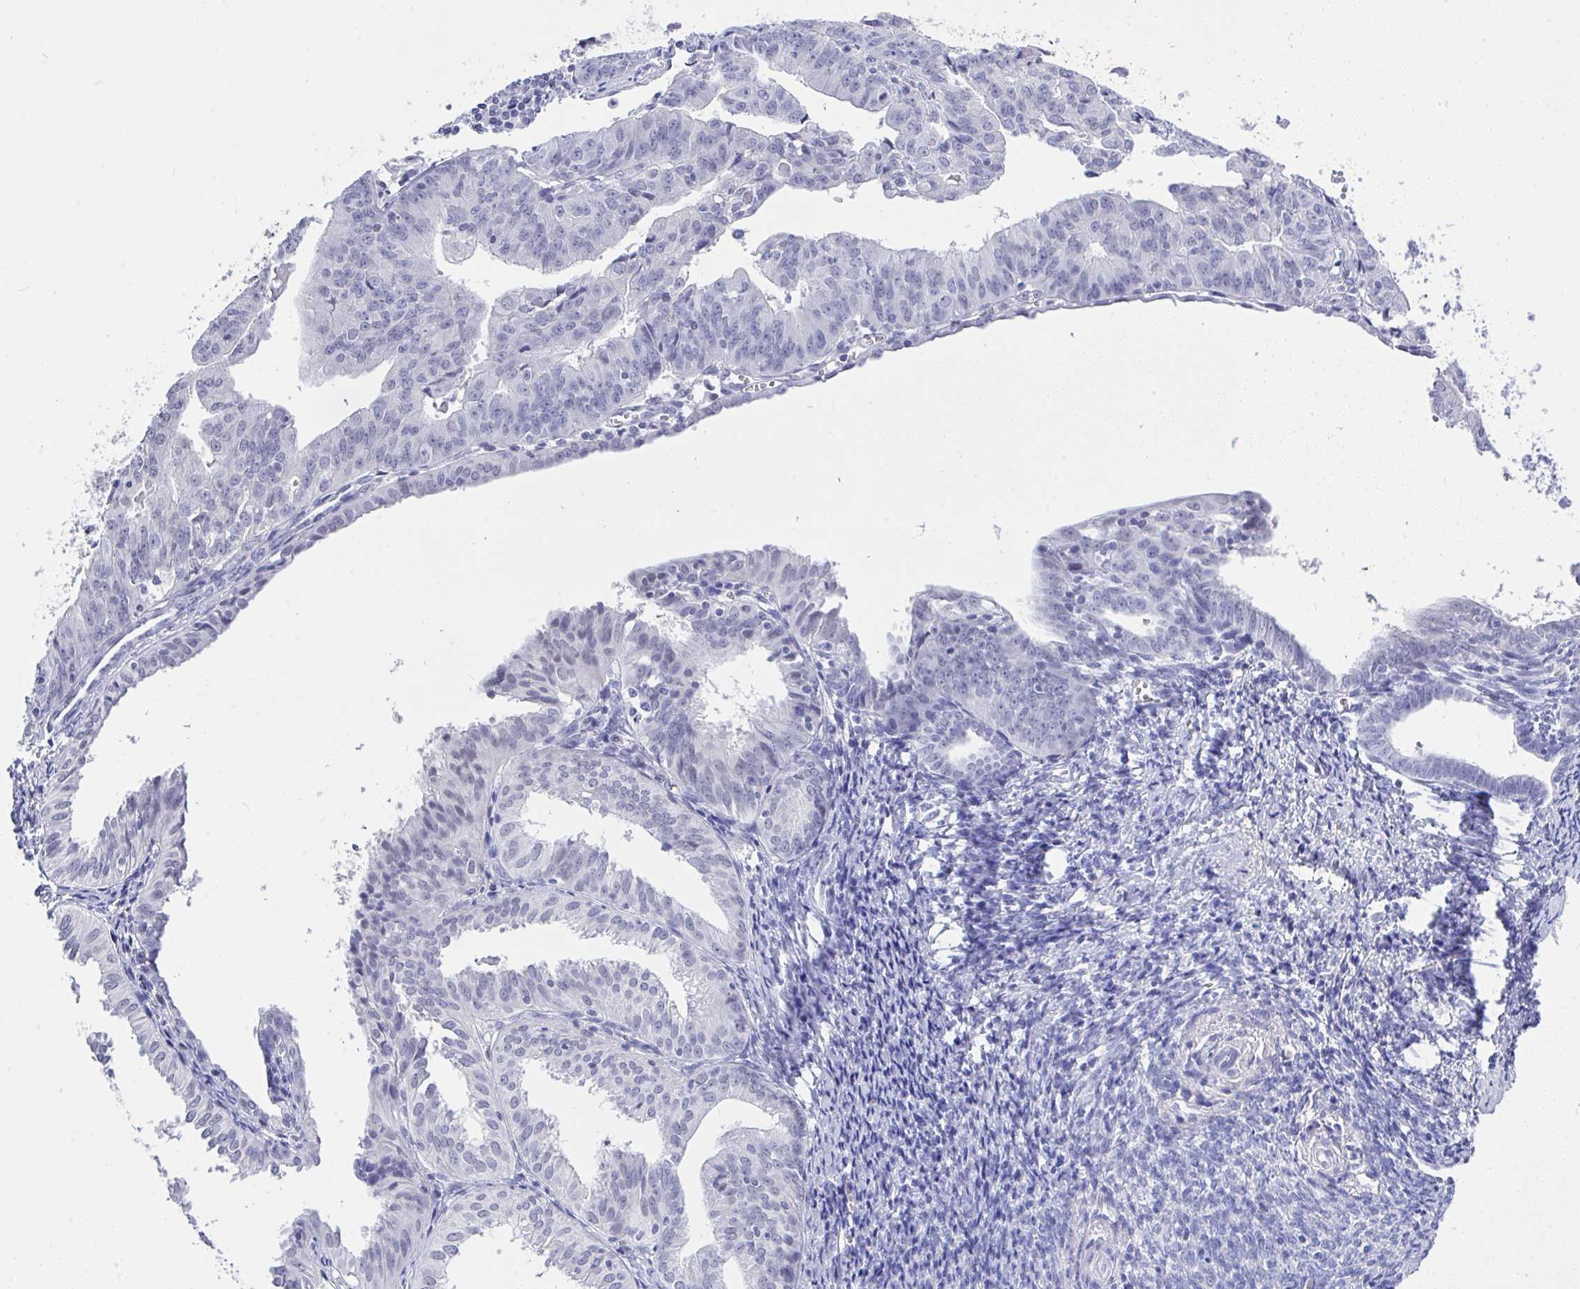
{"staining": {"intensity": "negative", "quantity": "none", "location": "none"}, "tissue": "endometrial cancer", "cell_type": "Tumor cells", "image_type": "cancer", "snomed": [{"axis": "morphology", "description": "Adenocarcinoma, NOS"}, {"axis": "topography", "description": "Endometrium"}], "caption": "This is an IHC histopathology image of human adenocarcinoma (endometrial). There is no positivity in tumor cells.", "gene": "MS4A12", "patient": {"sex": "female", "age": 56}}